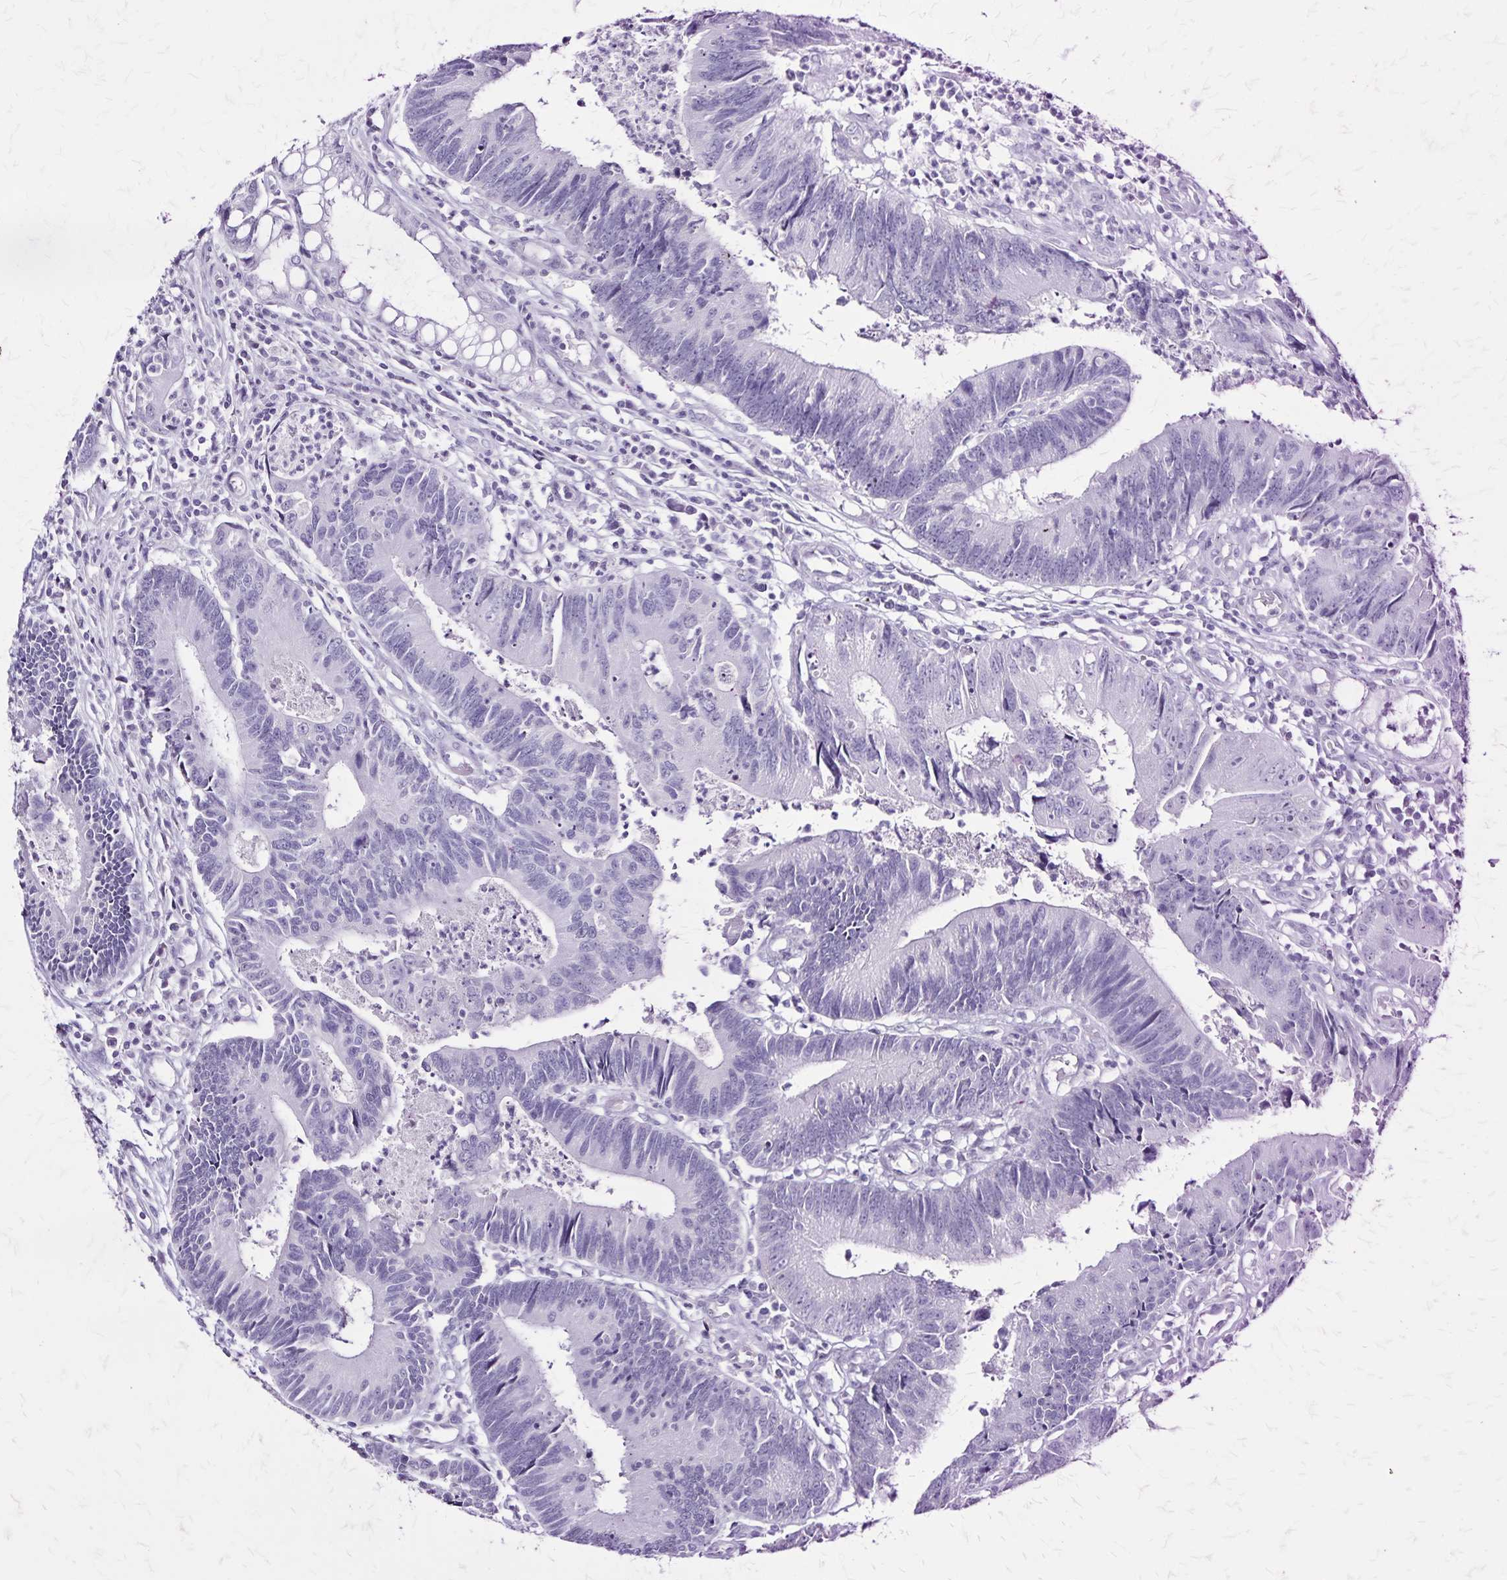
{"staining": {"intensity": "negative", "quantity": "none", "location": "none"}, "tissue": "colorectal cancer", "cell_type": "Tumor cells", "image_type": "cancer", "snomed": [{"axis": "morphology", "description": "Adenocarcinoma, NOS"}, {"axis": "topography", "description": "Colon"}], "caption": "Adenocarcinoma (colorectal) was stained to show a protein in brown. There is no significant positivity in tumor cells.", "gene": "KRT2", "patient": {"sex": "female", "age": 67}}